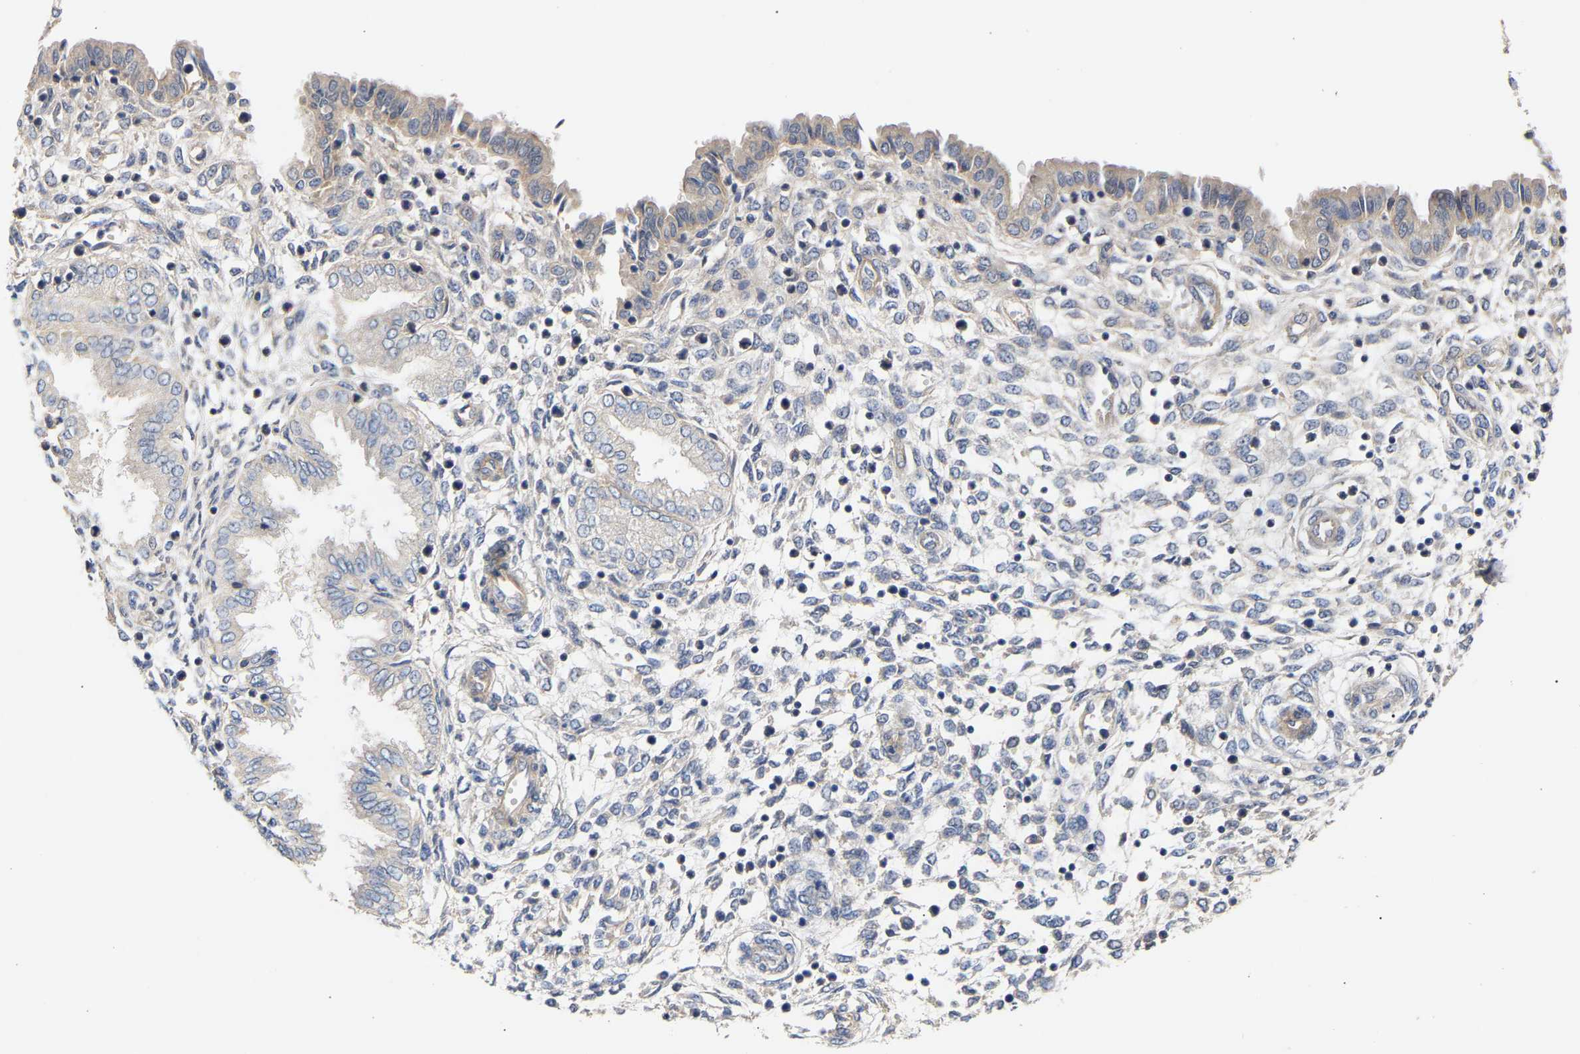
{"staining": {"intensity": "weak", "quantity": "25%-75%", "location": "cytoplasmic/membranous"}, "tissue": "endometrium", "cell_type": "Cells in endometrial stroma", "image_type": "normal", "snomed": [{"axis": "morphology", "description": "Normal tissue, NOS"}, {"axis": "topography", "description": "Endometrium"}], "caption": "Weak cytoplasmic/membranous positivity for a protein is seen in about 25%-75% of cells in endometrial stroma of unremarkable endometrium using IHC.", "gene": "KASH5", "patient": {"sex": "female", "age": 33}}